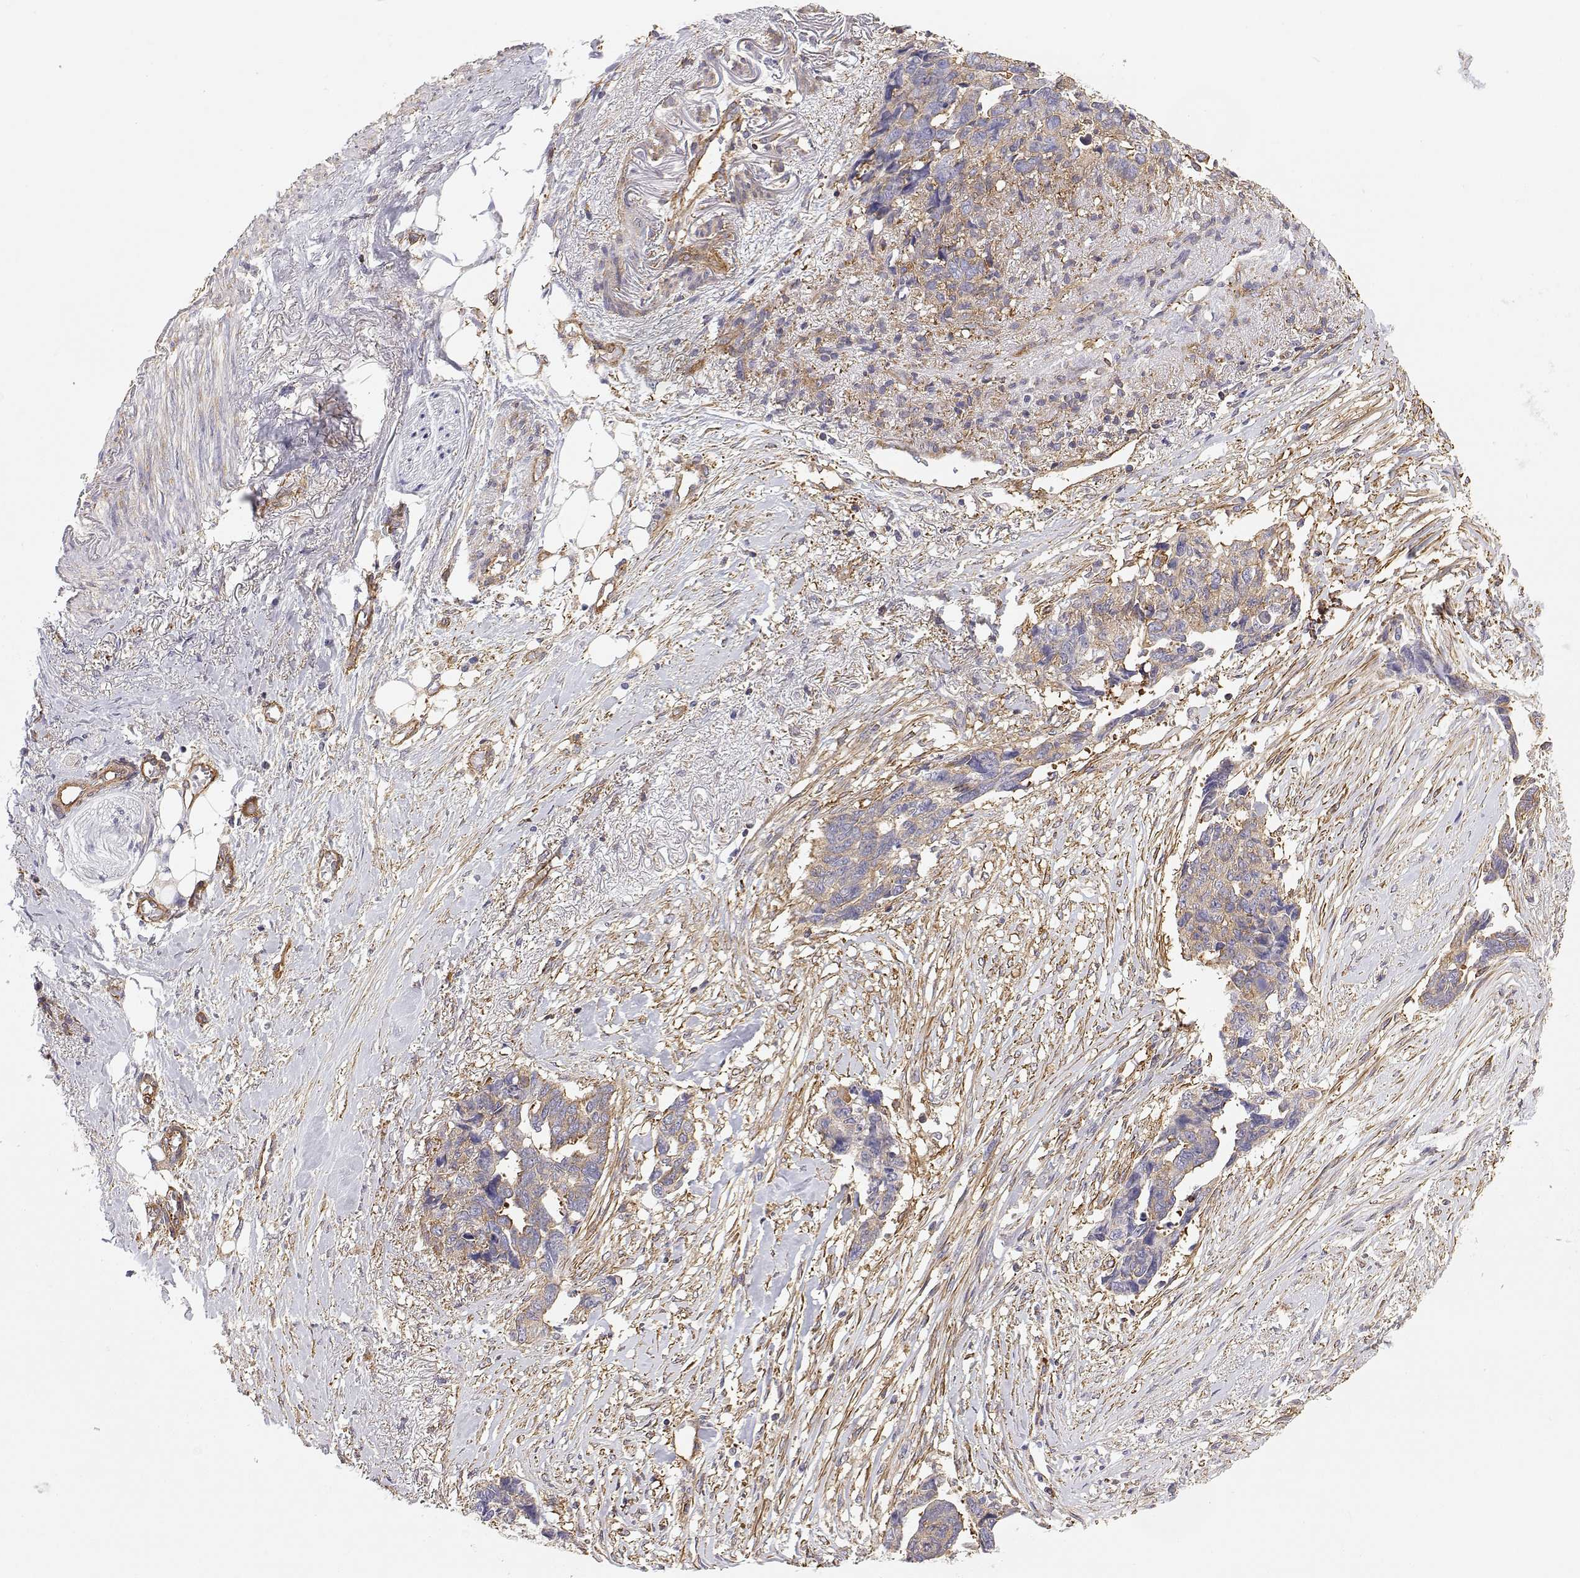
{"staining": {"intensity": "weak", "quantity": "<25%", "location": "cytoplasmic/membranous"}, "tissue": "ovarian cancer", "cell_type": "Tumor cells", "image_type": "cancer", "snomed": [{"axis": "morphology", "description": "Cystadenocarcinoma, serous, NOS"}, {"axis": "topography", "description": "Ovary"}], "caption": "Immunohistochemical staining of human ovarian serous cystadenocarcinoma shows no significant positivity in tumor cells.", "gene": "MYH9", "patient": {"sex": "female", "age": 69}}